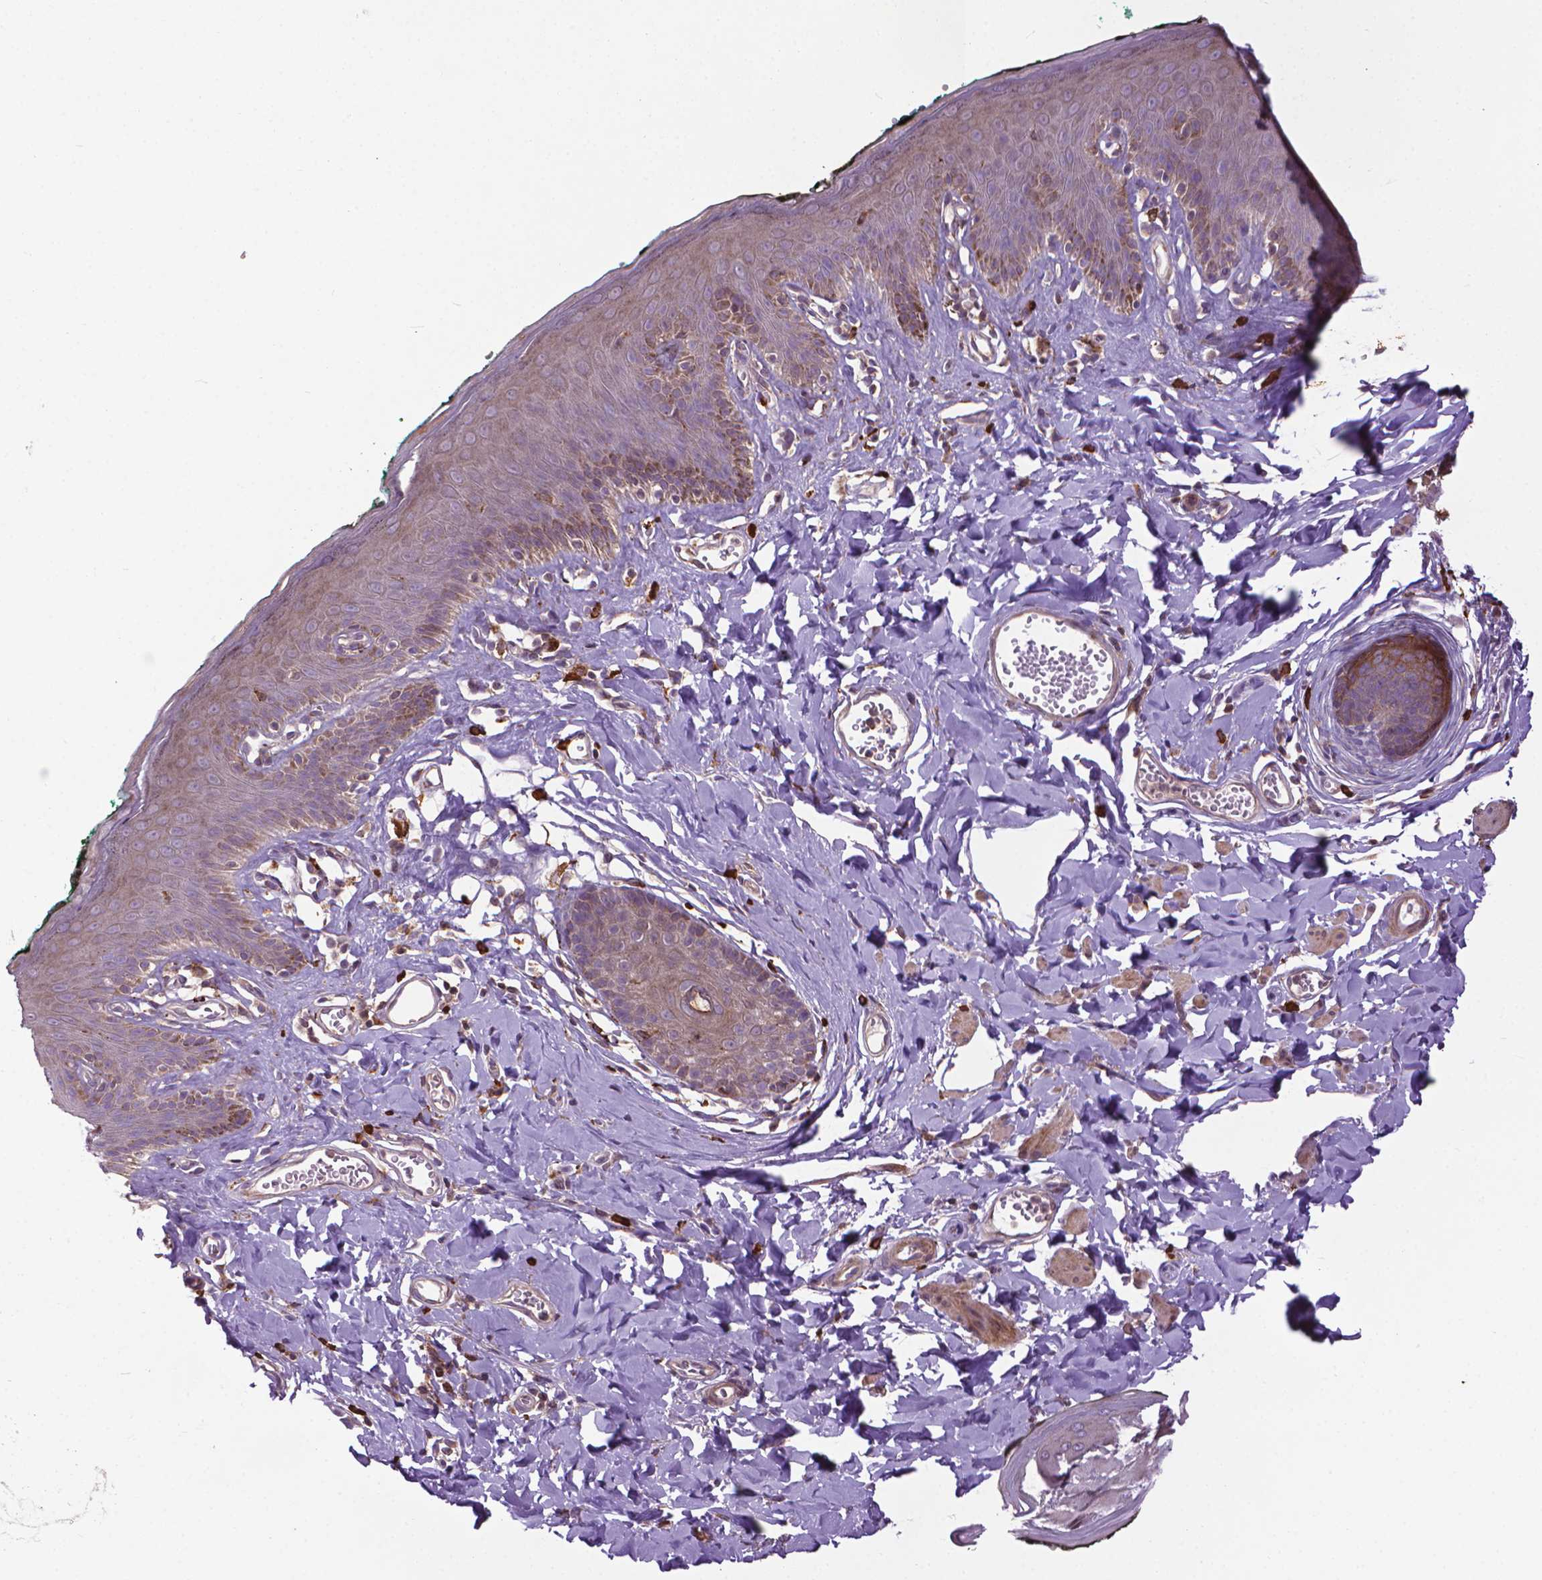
{"staining": {"intensity": "weak", "quantity": "25%-75%", "location": "cytoplasmic/membranous"}, "tissue": "skin", "cell_type": "Epidermal cells", "image_type": "normal", "snomed": [{"axis": "morphology", "description": "Normal tissue, NOS"}, {"axis": "topography", "description": "Vulva"}, {"axis": "topography", "description": "Peripheral nerve tissue"}], "caption": "This image displays immunohistochemistry staining of normal skin, with low weak cytoplasmic/membranous expression in about 25%-75% of epidermal cells.", "gene": "MYH14", "patient": {"sex": "female", "age": 66}}